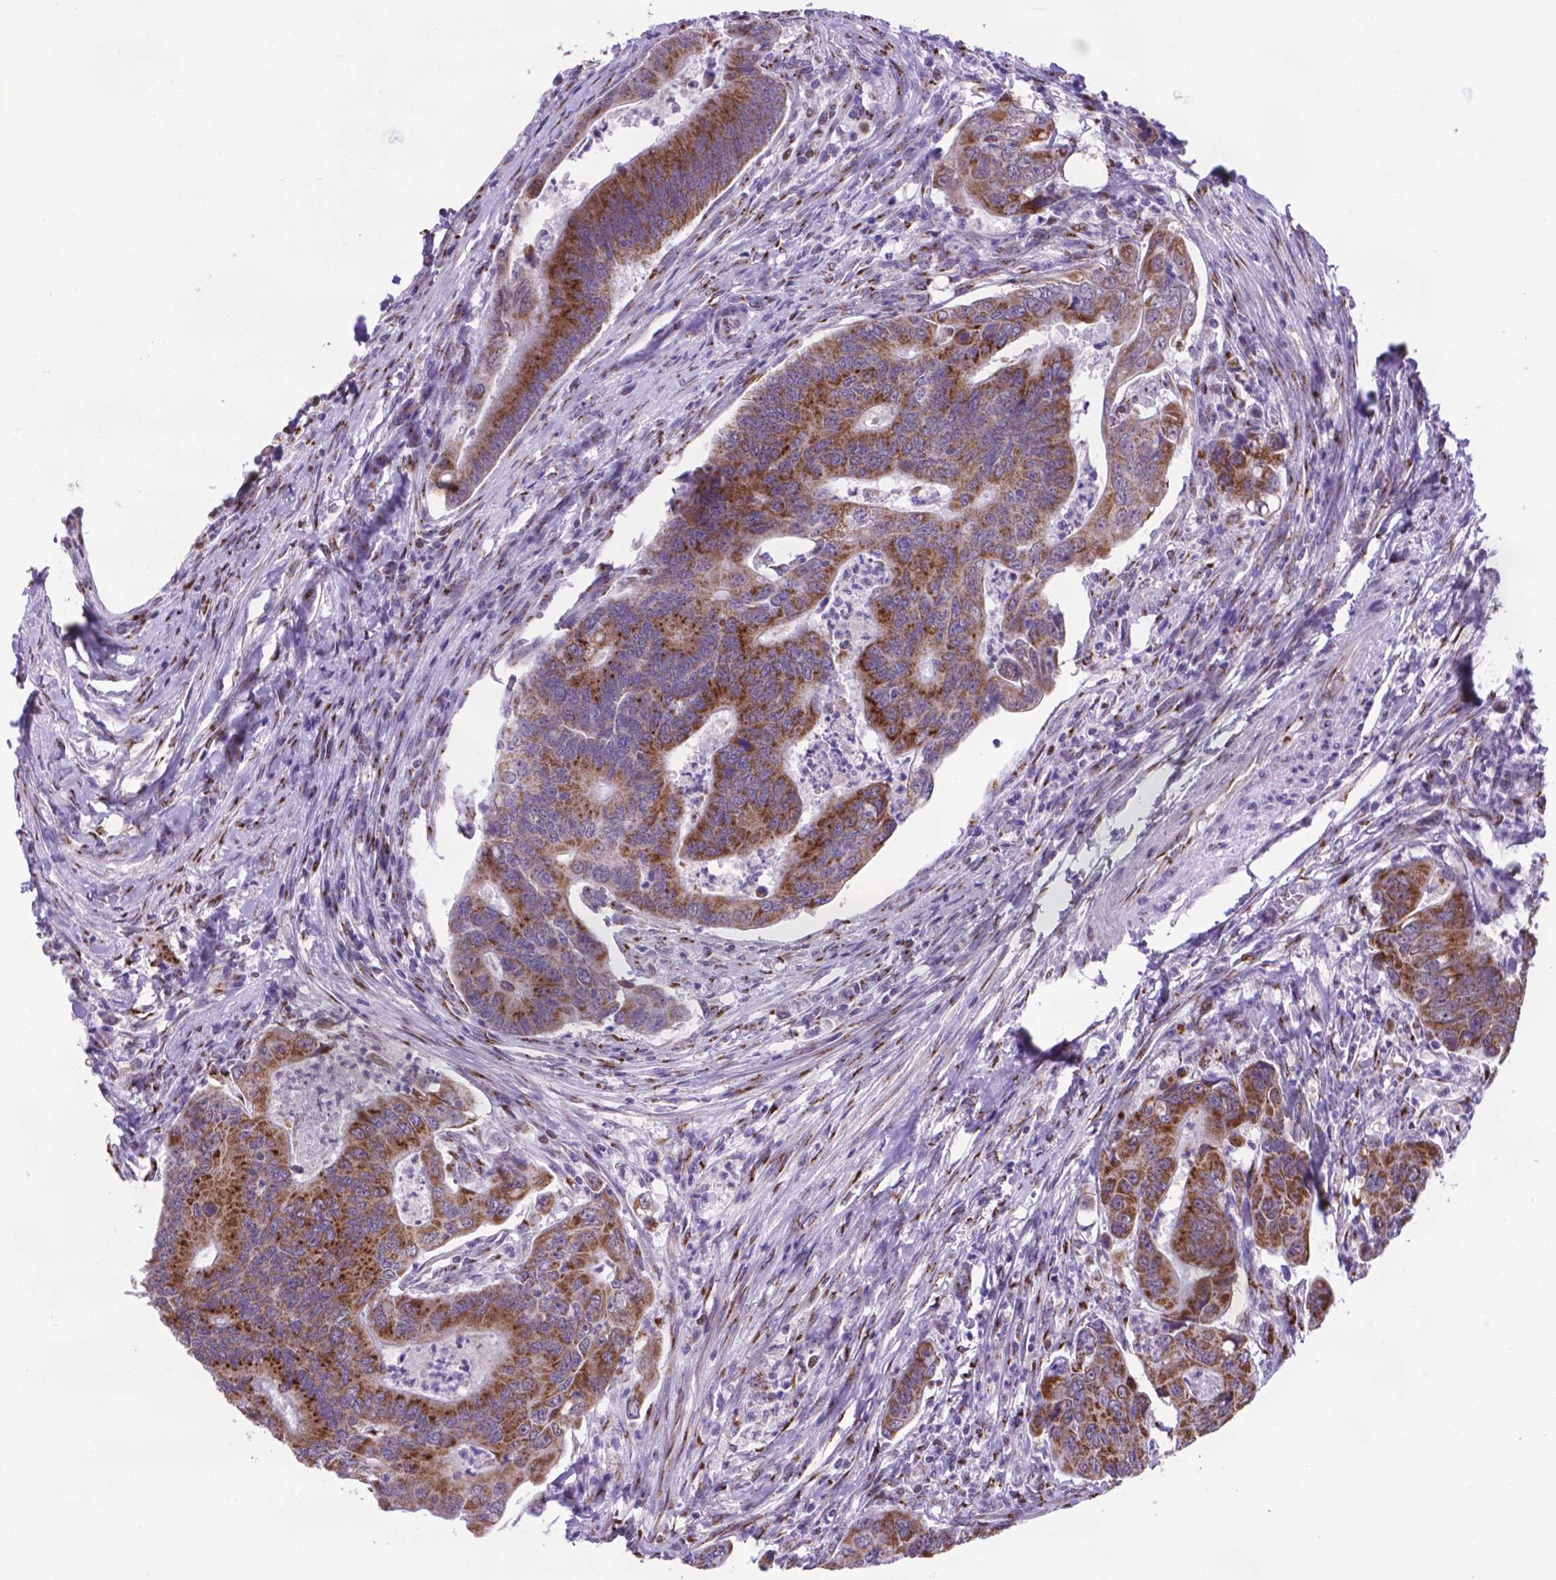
{"staining": {"intensity": "strong", "quantity": "25%-75%", "location": "cytoplasmic/membranous"}, "tissue": "colorectal cancer", "cell_type": "Tumor cells", "image_type": "cancer", "snomed": [{"axis": "morphology", "description": "Adenocarcinoma, NOS"}, {"axis": "topography", "description": "Colon"}], "caption": "This image exhibits adenocarcinoma (colorectal) stained with immunohistochemistry to label a protein in brown. The cytoplasmic/membranous of tumor cells show strong positivity for the protein. Nuclei are counter-stained blue.", "gene": "MRPL10", "patient": {"sex": "female", "age": 67}}